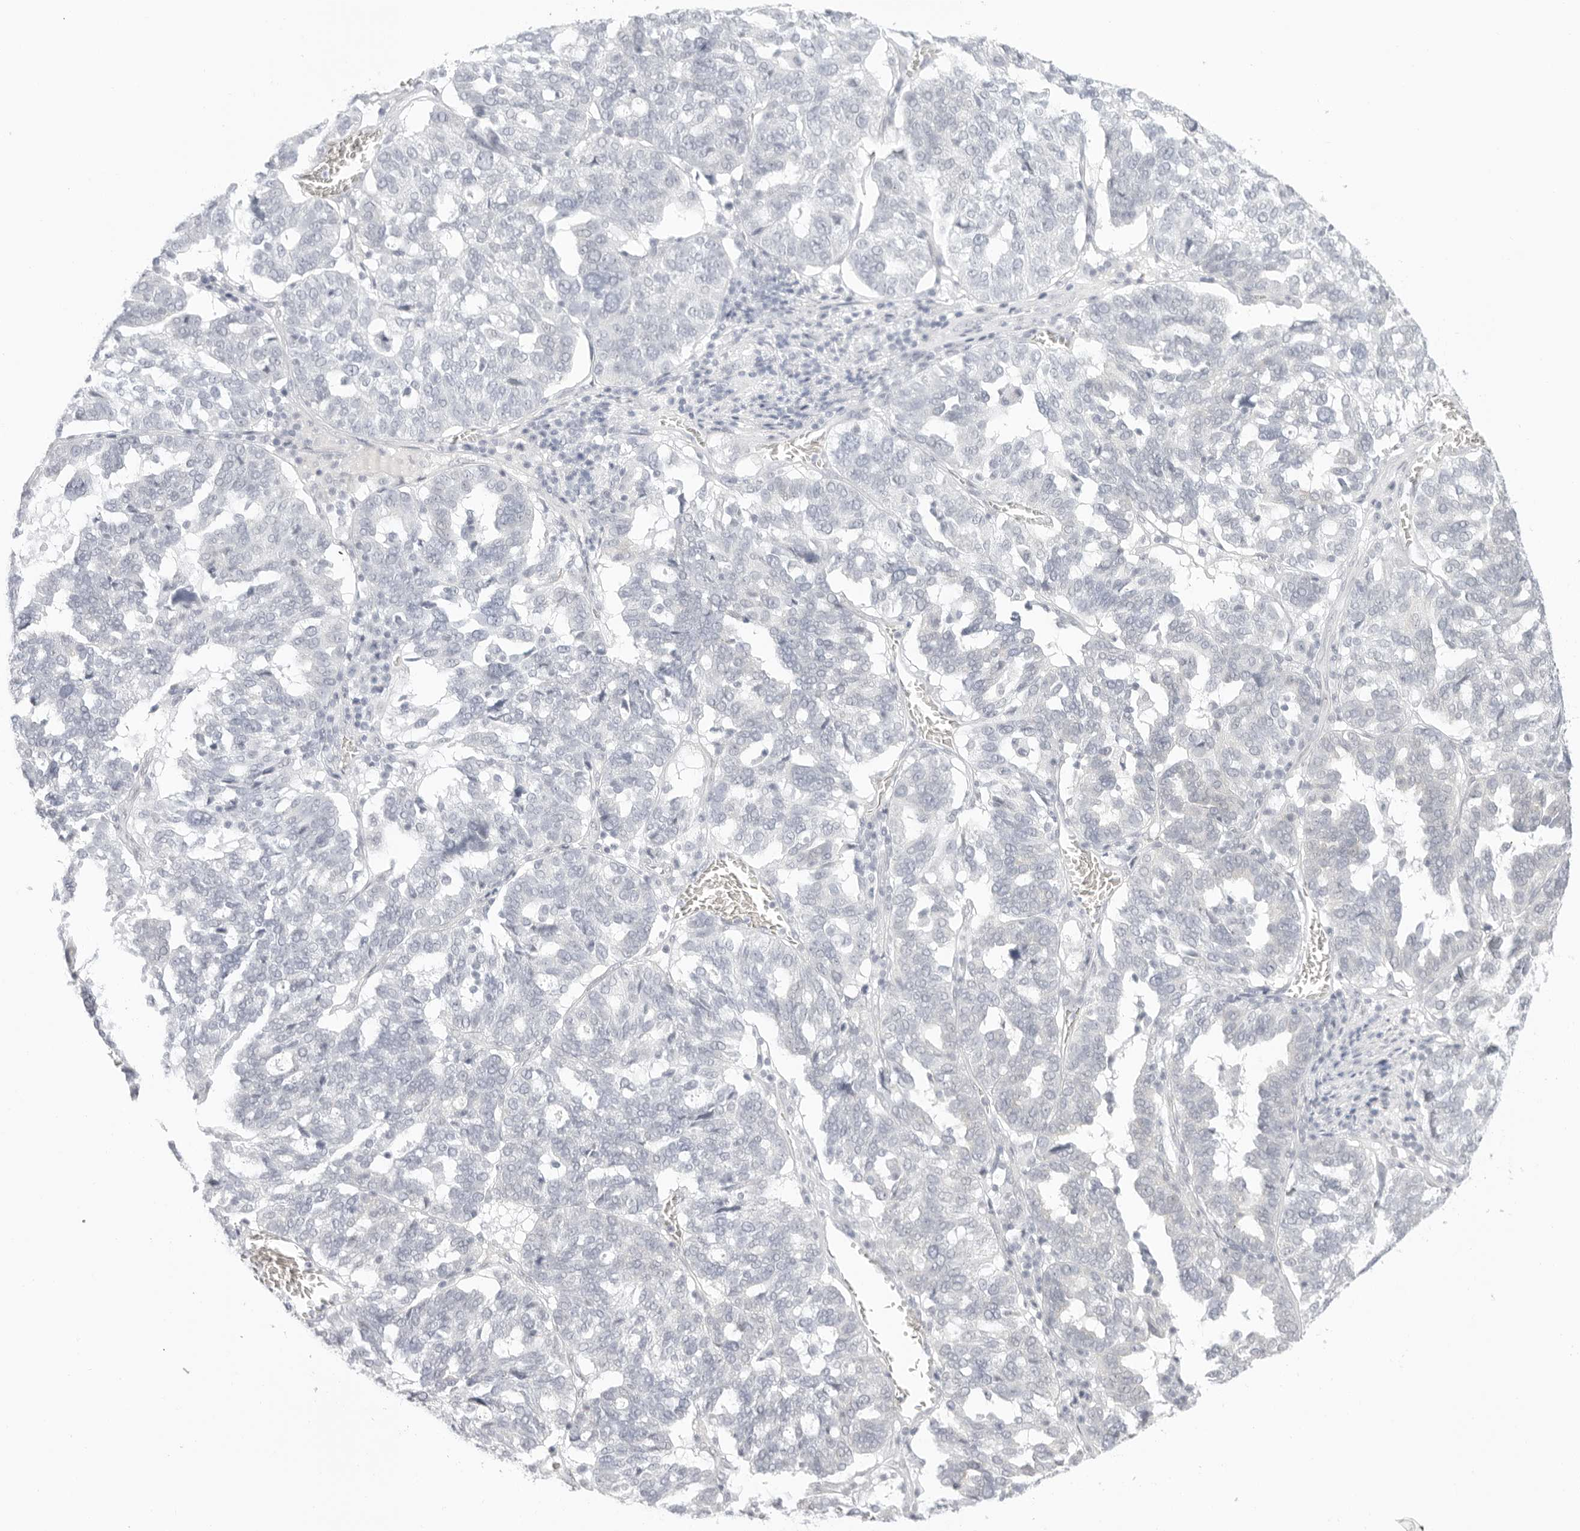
{"staining": {"intensity": "negative", "quantity": "none", "location": "none"}, "tissue": "ovarian cancer", "cell_type": "Tumor cells", "image_type": "cancer", "snomed": [{"axis": "morphology", "description": "Cystadenocarcinoma, serous, NOS"}, {"axis": "topography", "description": "Ovary"}], "caption": "Tumor cells show no significant staining in ovarian serous cystadenocarcinoma.", "gene": "MED18", "patient": {"sex": "female", "age": 59}}